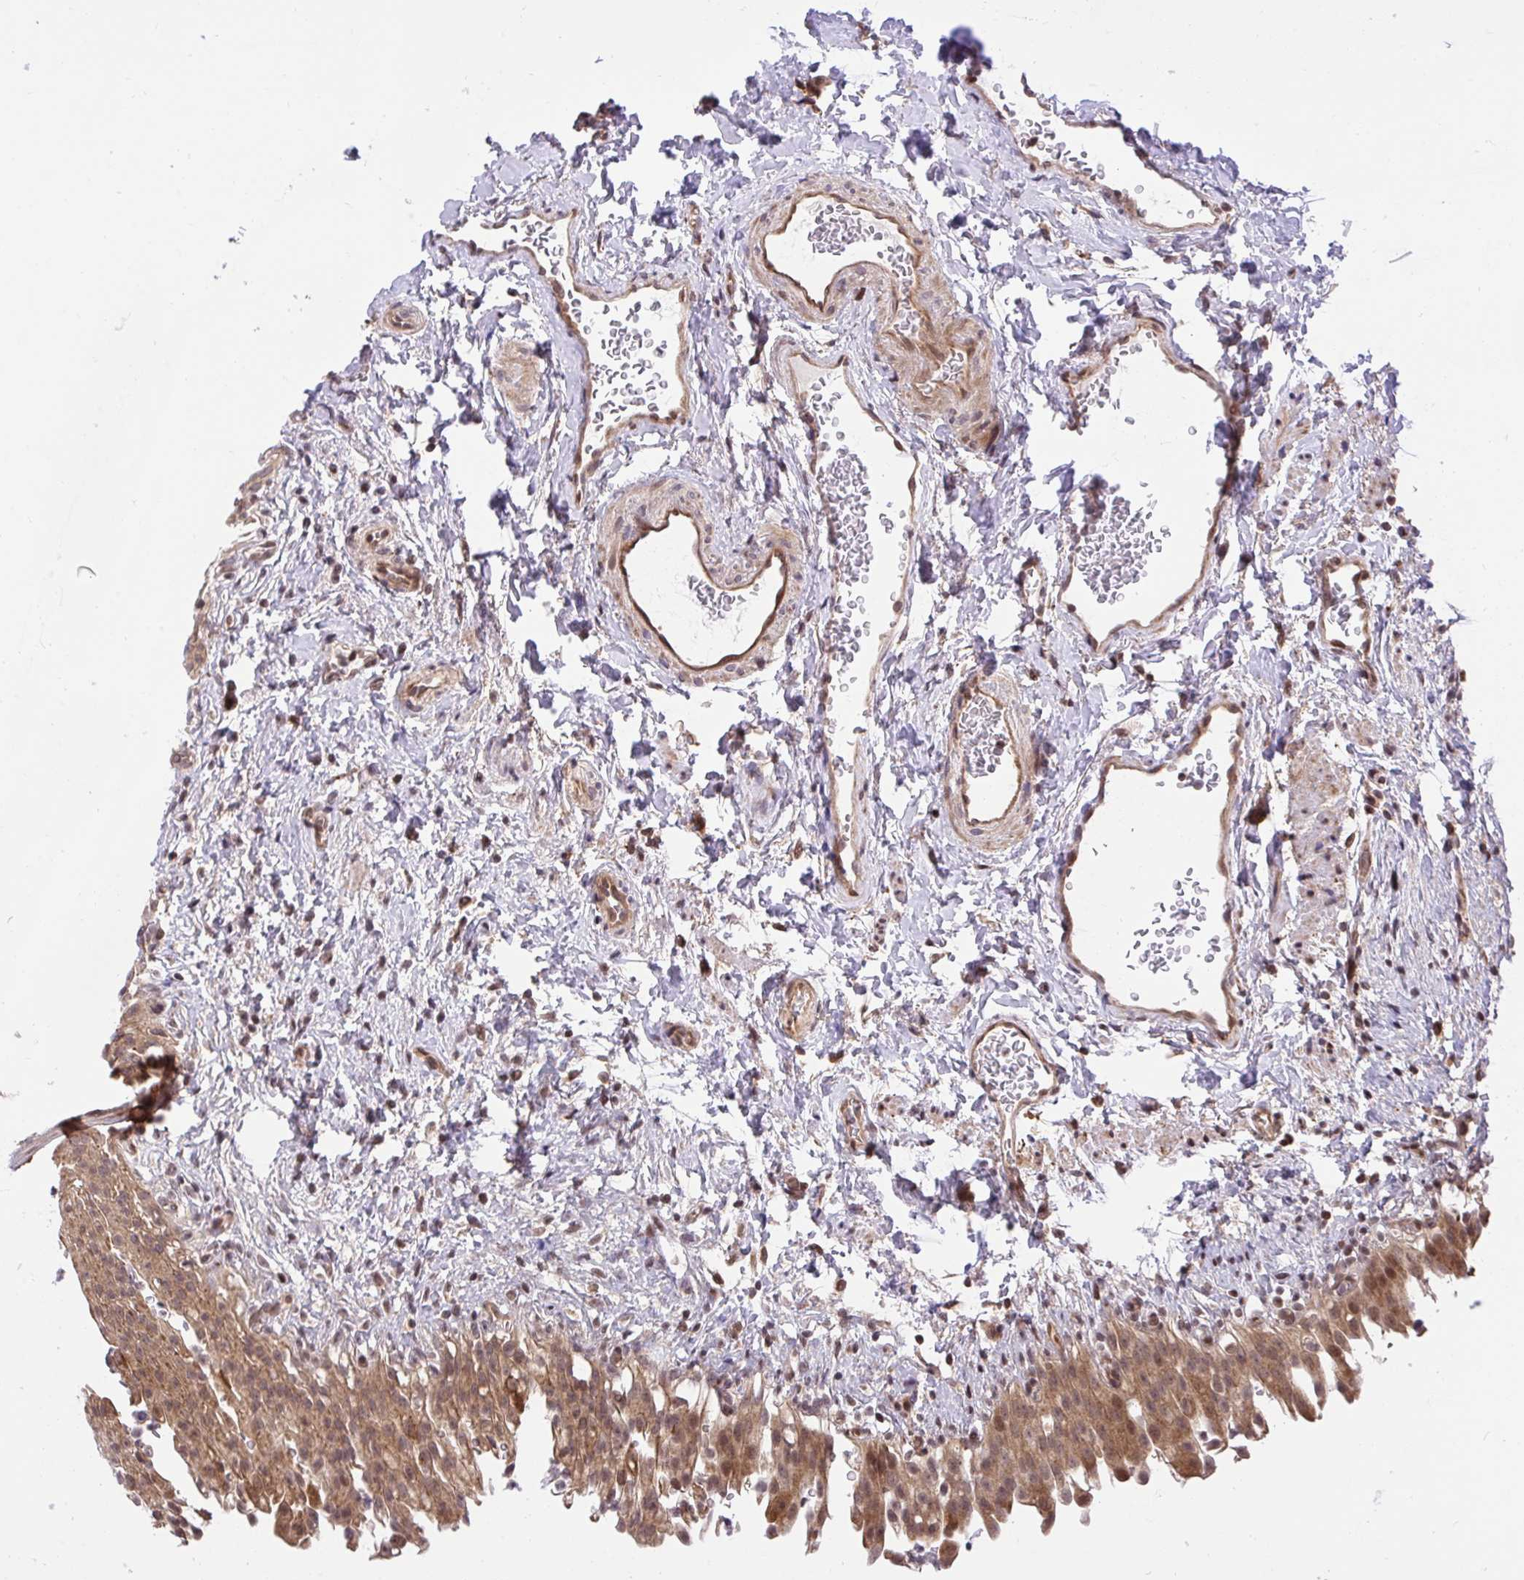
{"staining": {"intensity": "strong", "quantity": ">75%", "location": "cytoplasmic/membranous,nuclear"}, "tissue": "urinary bladder", "cell_type": "Urothelial cells", "image_type": "normal", "snomed": [{"axis": "morphology", "description": "Normal tissue, NOS"}, {"axis": "topography", "description": "Urinary bladder"}, {"axis": "topography", "description": "Peripheral nerve tissue"}], "caption": "Unremarkable urinary bladder exhibits strong cytoplasmic/membranous,nuclear positivity in approximately >75% of urothelial cells (DAB (3,3'-diaminobenzidine) = brown stain, brightfield microscopy at high magnification)..", "gene": "ERI1", "patient": {"sex": "female", "age": 60}}